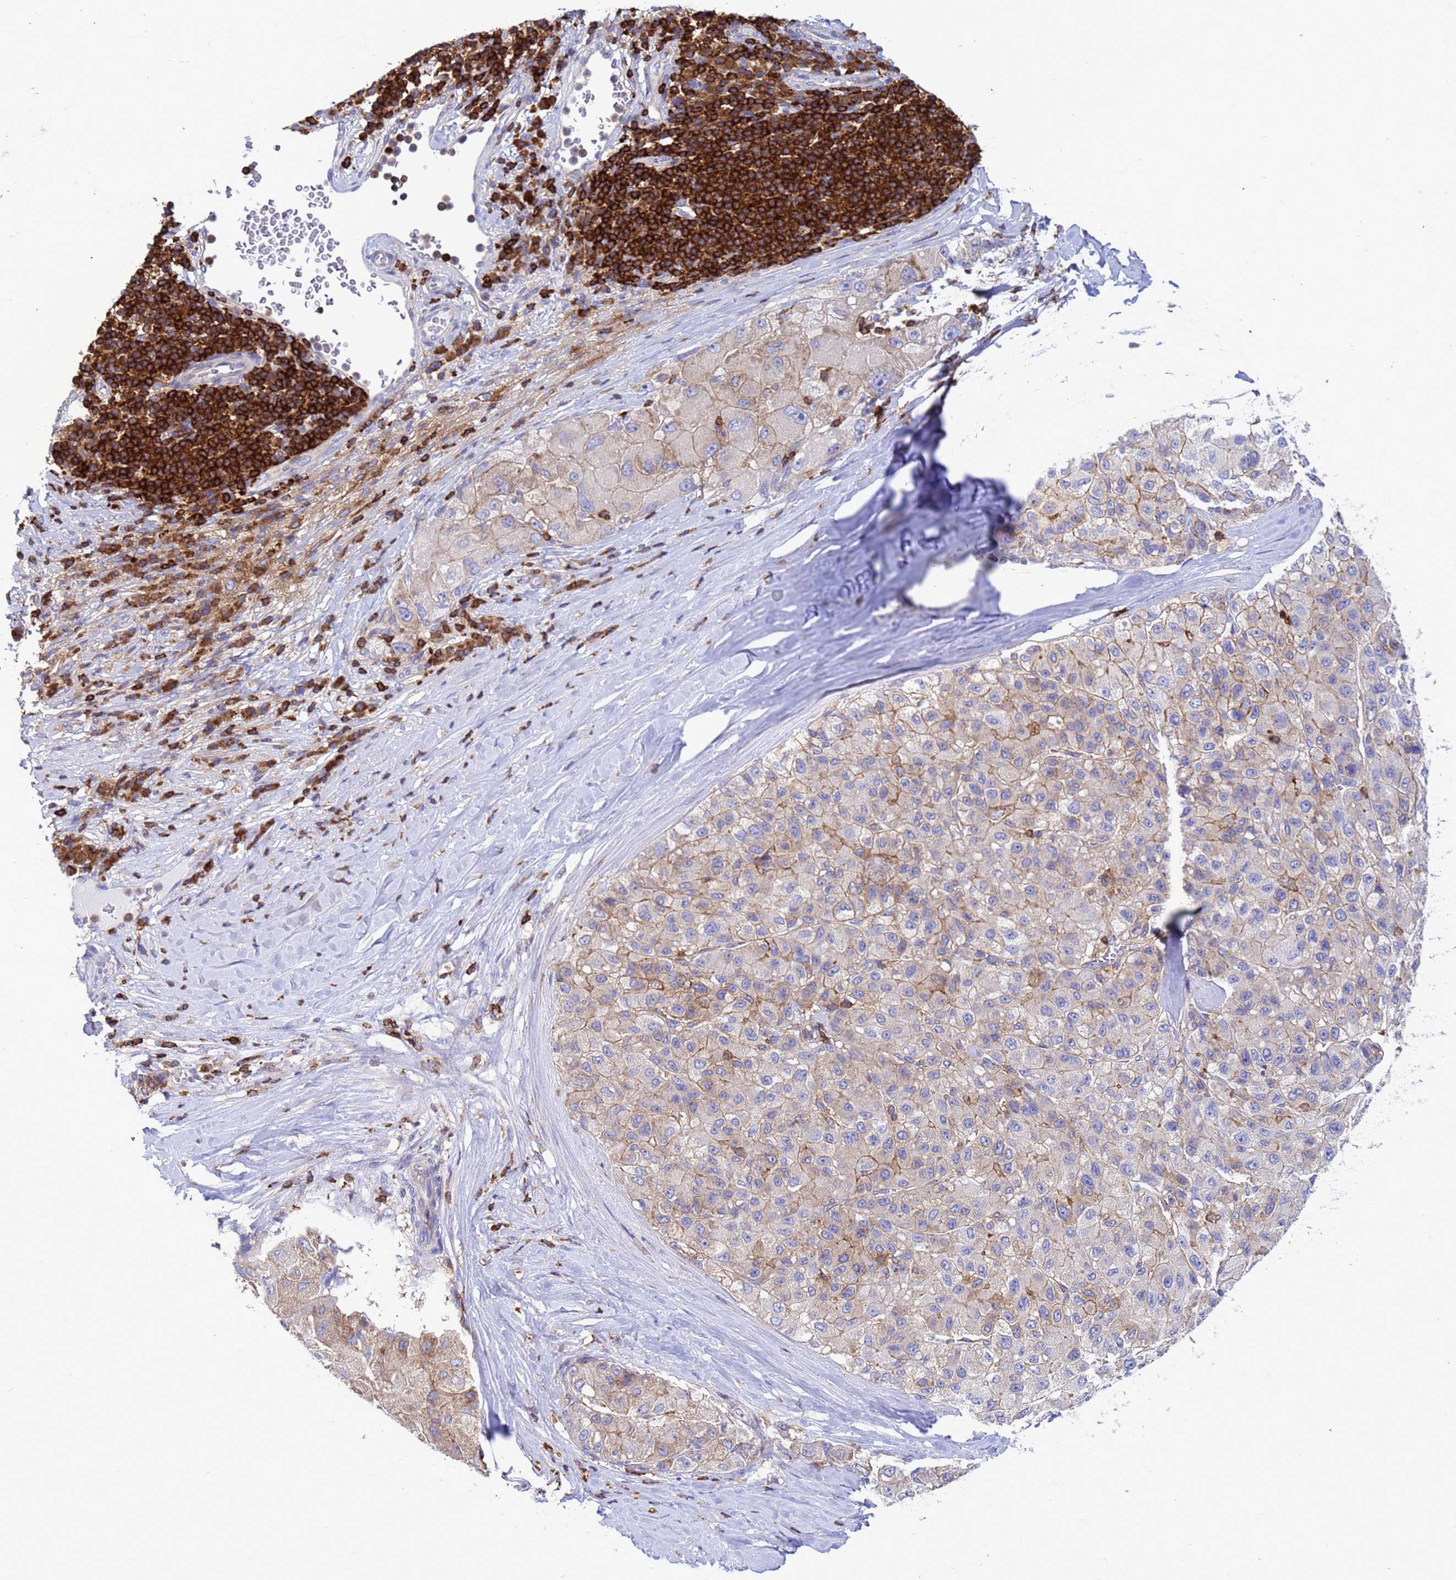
{"staining": {"intensity": "moderate", "quantity": "25%-75%", "location": "cytoplasmic/membranous"}, "tissue": "liver cancer", "cell_type": "Tumor cells", "image_type": "cancer", "snomed": [{"axis": "morphology", "description": "Carcinoma, Hepatocellular, NOS"}, {"axis": "topography", "description": "Liver"}], "caption": "Immunohistochemical staining of human liver hepatocellular carcinoma reveals medium levels of moderate cytoplasmic/membranous protein expression in approximately 25%-75% of tumor cells.", "gene": "EZR", "patient": {"sex": "male", "age": 80}}